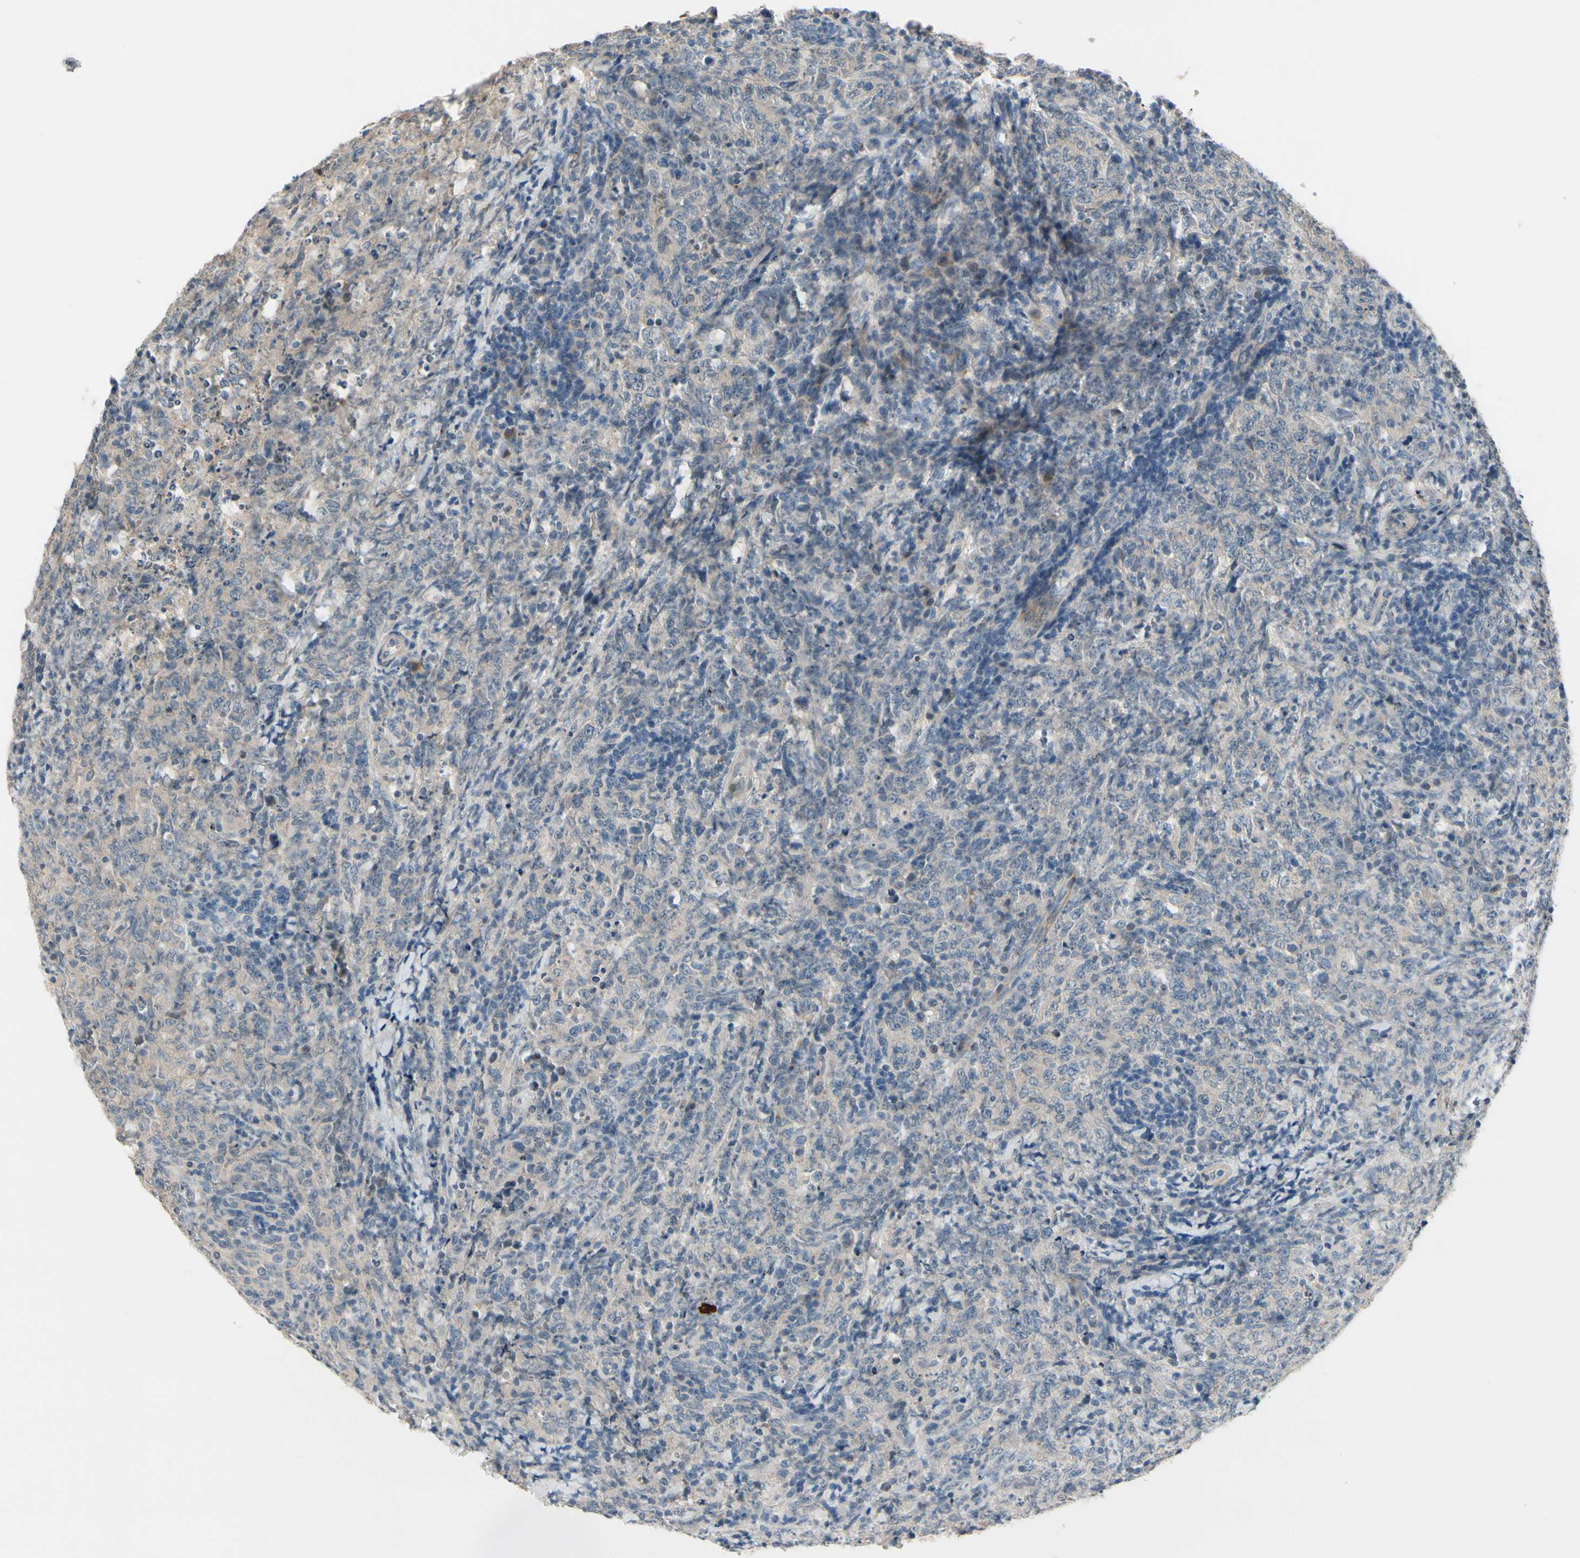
{"staining": {"intensity": "negative", "quantity": "none", "location": "none"}, "tissue": "lymphoma", "cell_type": "Tumor cells", "image_type": "cancer", "snomed": [{"axis": "morphology", "description": "Malignant lymphoma, non-Hodgkin's type, High grade"}, {"axis": "topography", "description": "Tonsil"}], "caption": "DAB (3,3'-diaminobenzidine) immunohistochemical staining of lymphoma shows no significant positivity in tumor cells.", "gene": "SLC27A6", "patient": {"sex": "female", "age": 36}}